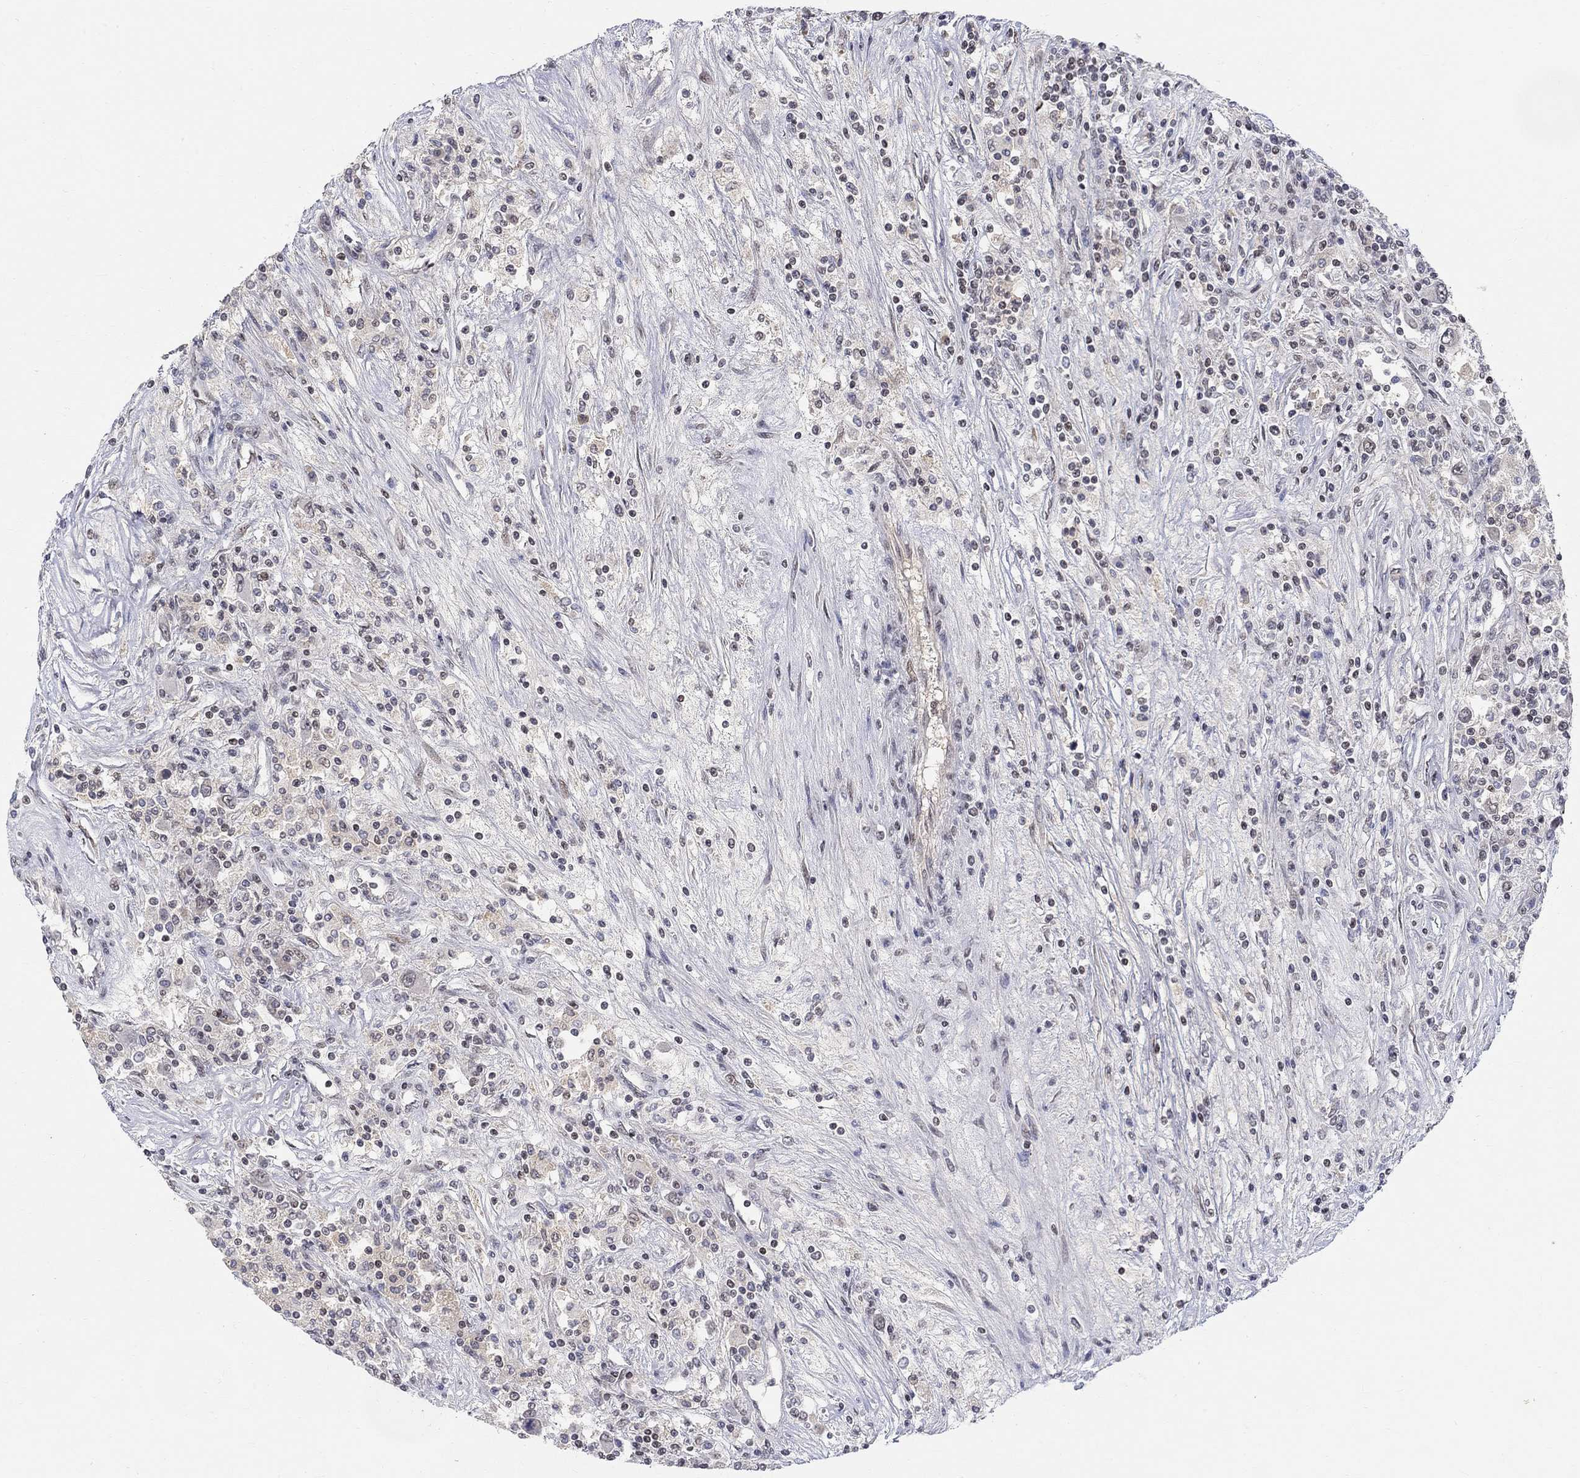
{"staining": {"intensity": "negative", "quantity": "none", "location": "none"}, "tissue": "renal cancer", "cell_type": "Tumor cells", "image_type": "cancer", "snomed": [{"axis": "morphology", "description": "Adenocarcinoma, NOS"}, {"axis": "topography", "description": "Kidney"}], "caption": "Renal adenocarcinoma was stained to show a protein in brown. There is no significant positivity in tumor cells. (DAB IHC with hematoxylin counter stain).", "gene": "KLF12", "patient": {"sex": "female", "age": 67}}